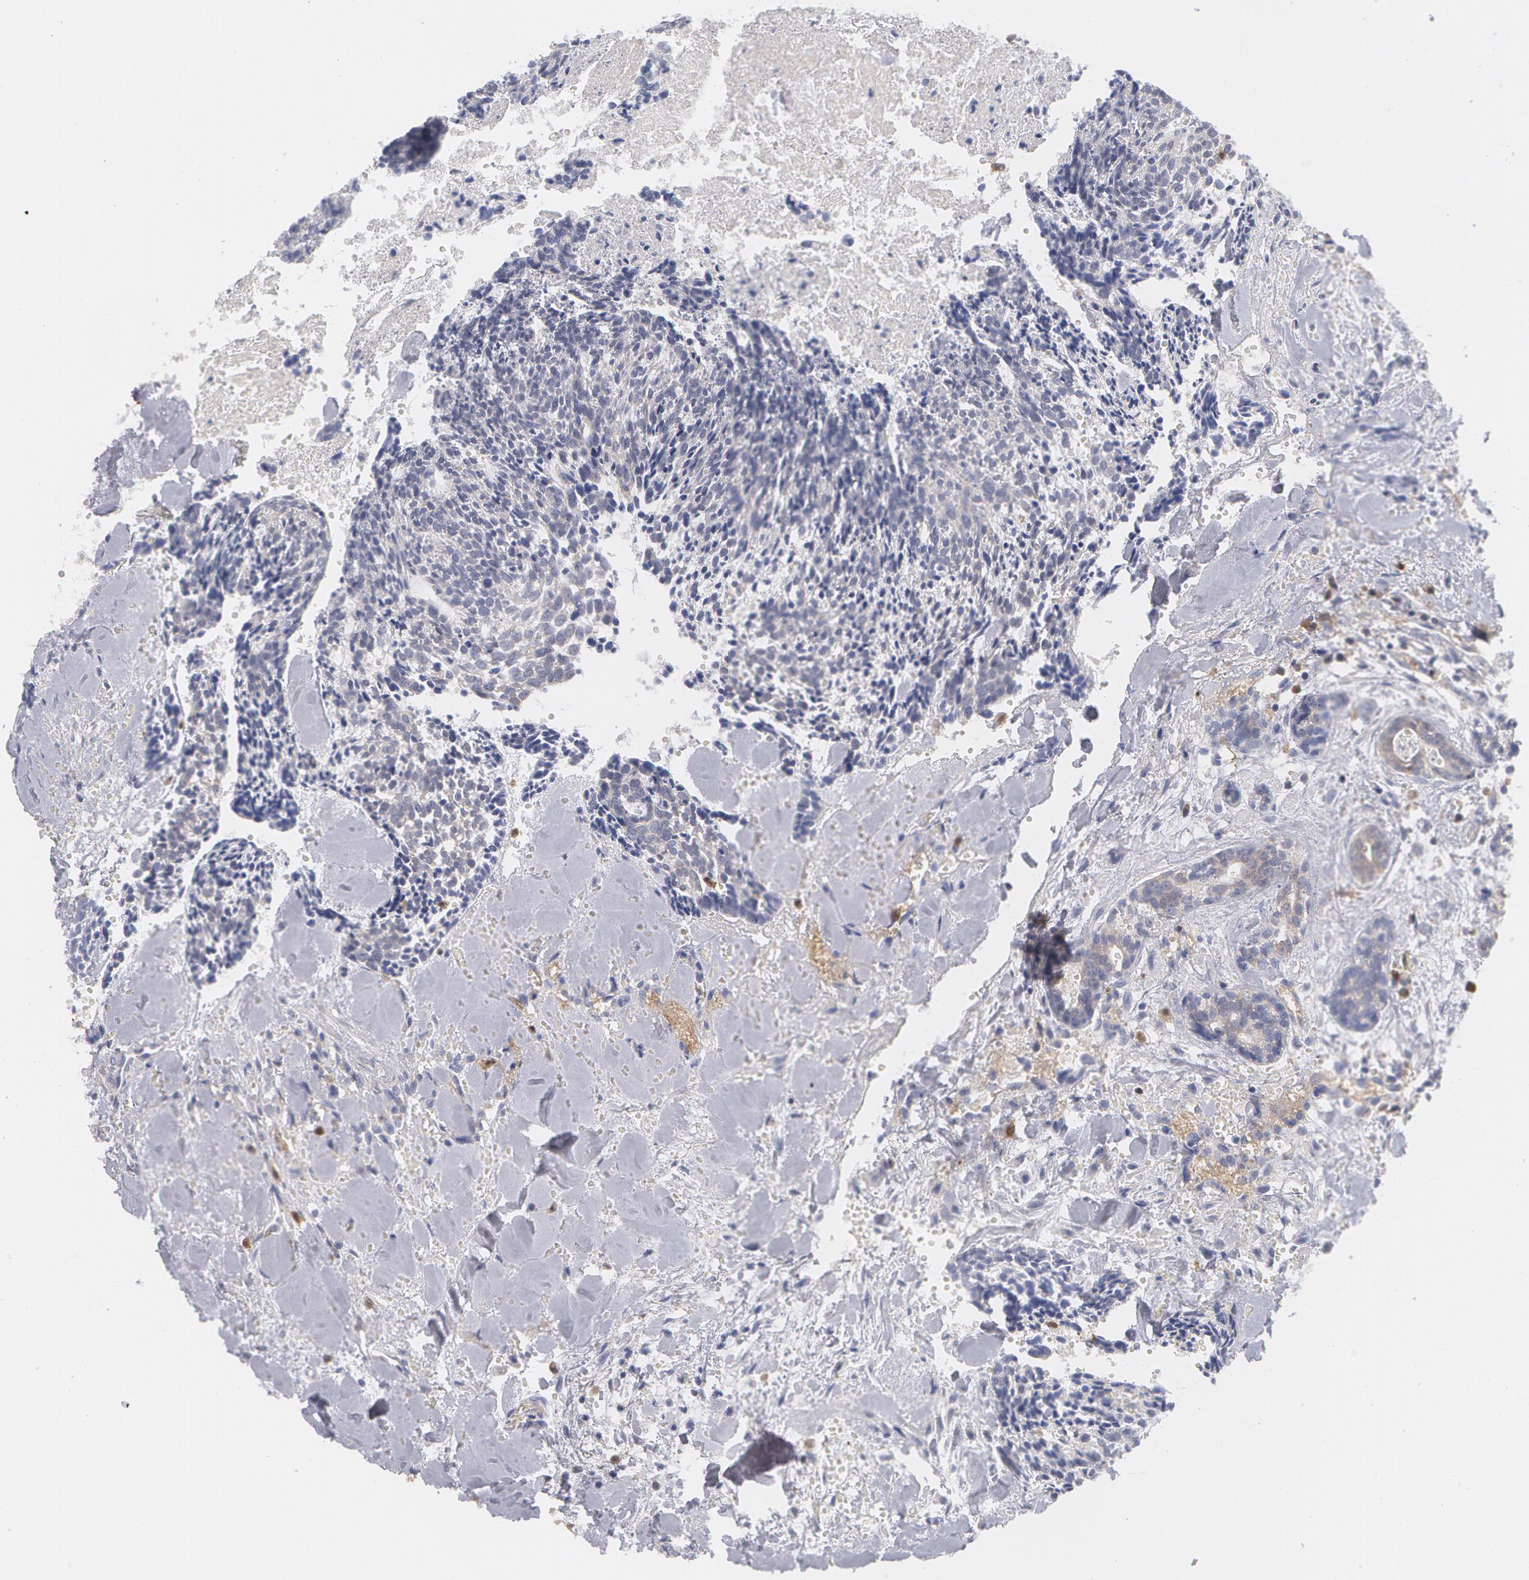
{"staining": {"intensity": "negative", "quantity": "none", "location": "none"}, "tissue": "head and neck cancer", "cell_type": "Tumor cells", "image_type": "cancer", "snomed": [{"axis": "morphology", "description": "Squamous cell carcinoma, NOS"}, {"axis": "topography", "description": "Salivary gland"}, {"axis": "topography", "description": "Head-Neck"}], "caption": "Immunohistochemistry (IHC) image of neoplastic tissue: human head and neck cancer (squamous cell carcinoma) stained with DAB (3,3'-diaminobenzidine) reveals no significant protein expression in tumor cells.", "gene": "SYK", "patient": {"sex": "male", "age": 70}}